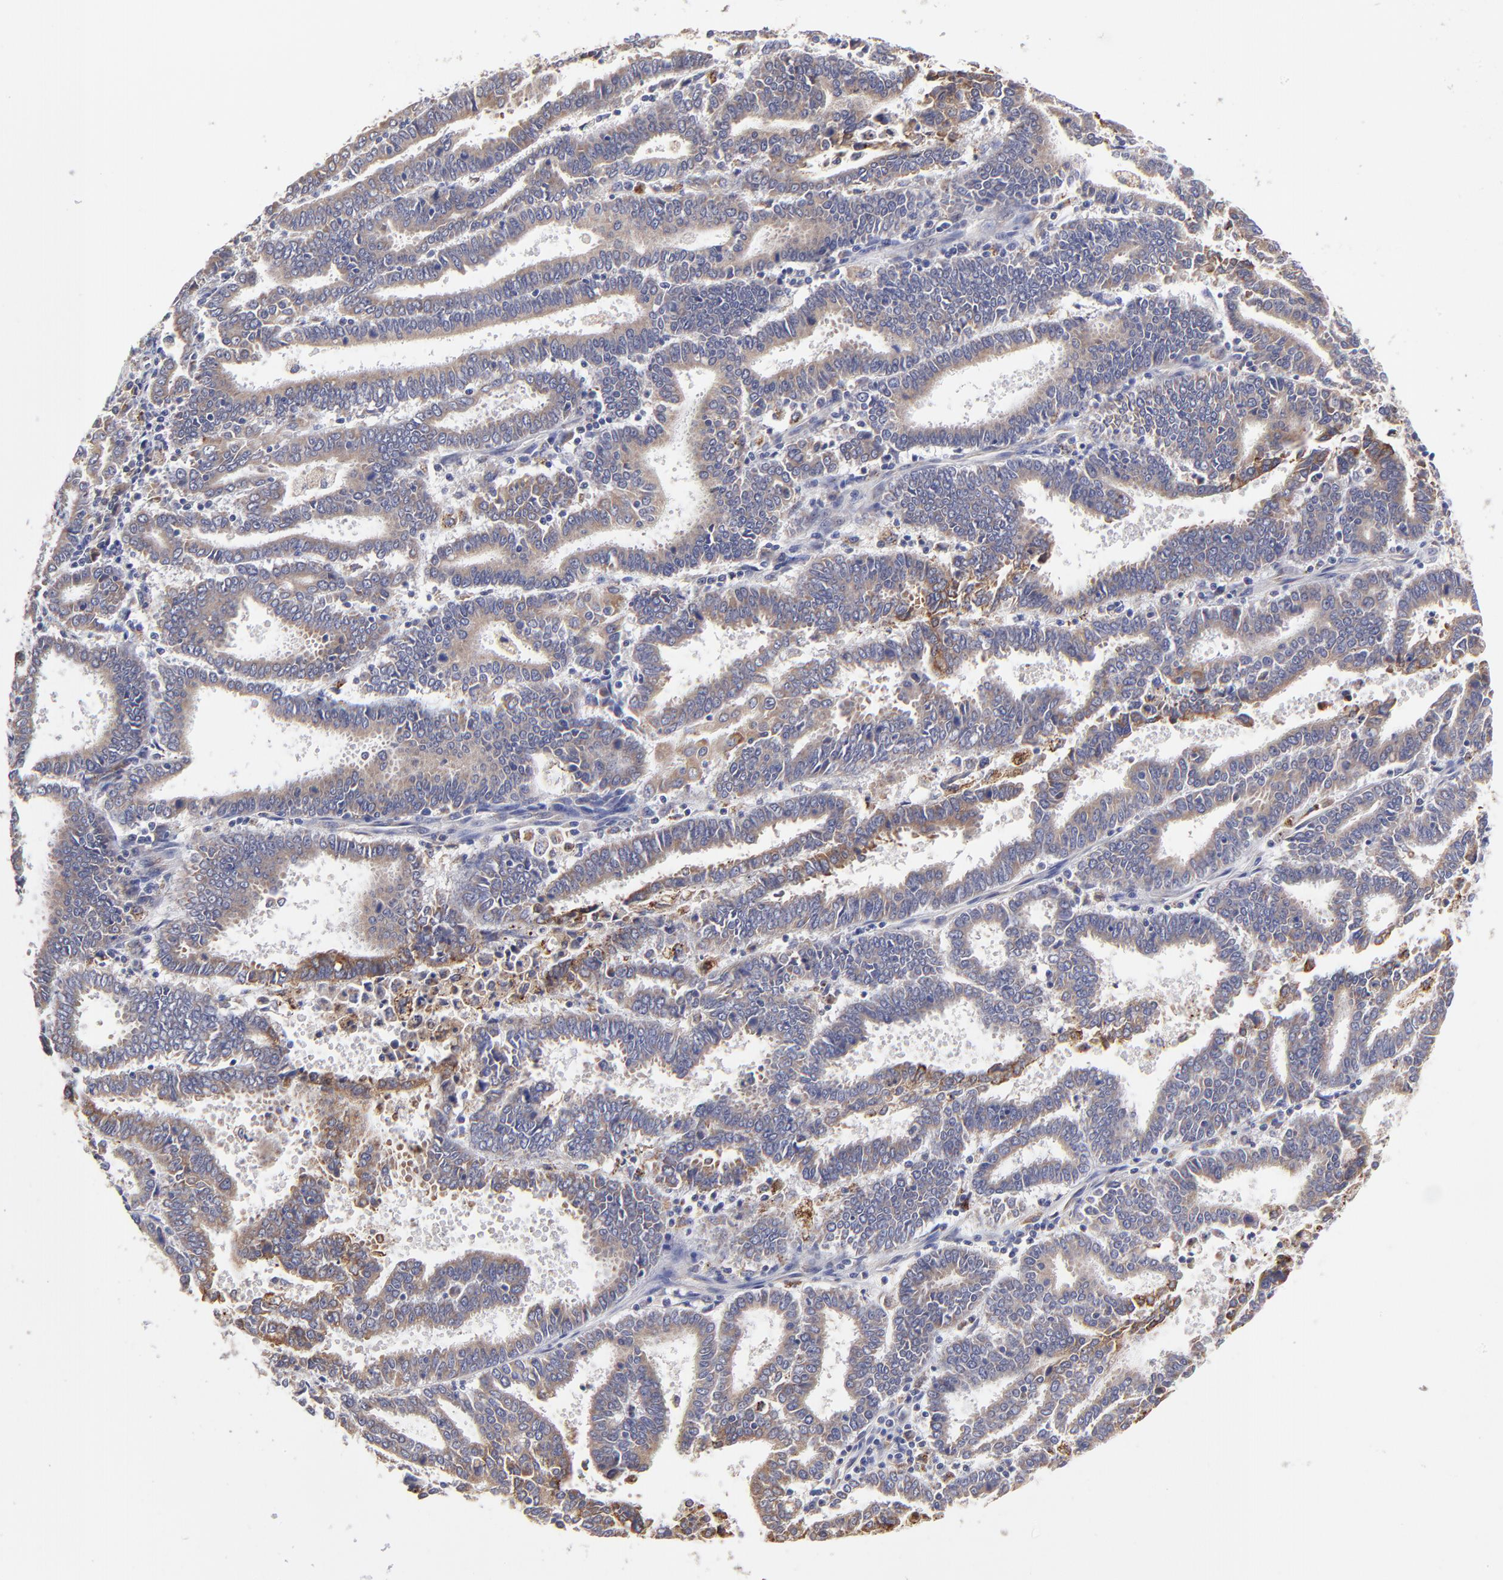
{"staining": {"intensity": "moderate", "quantity": ">75%", "location": "cytoplasmic/membranous"}, "tissue": "endometrial cancer", "cell_type": "Tumor cells", "image_type": "cancer", "snomed": [{"axis": "morphology", "description": "Adenocarcinoma, NOS"}, {"axis": "topography", "description": "Uterus"}], "caption": "Tumor cells demonstrate medium levels of moderate cytoplasmic/membranous positivity in about >75% of cells in human endometrial cancer.", "gene": "GCSAM", "patient": {"sex": "female", "age": 83}}